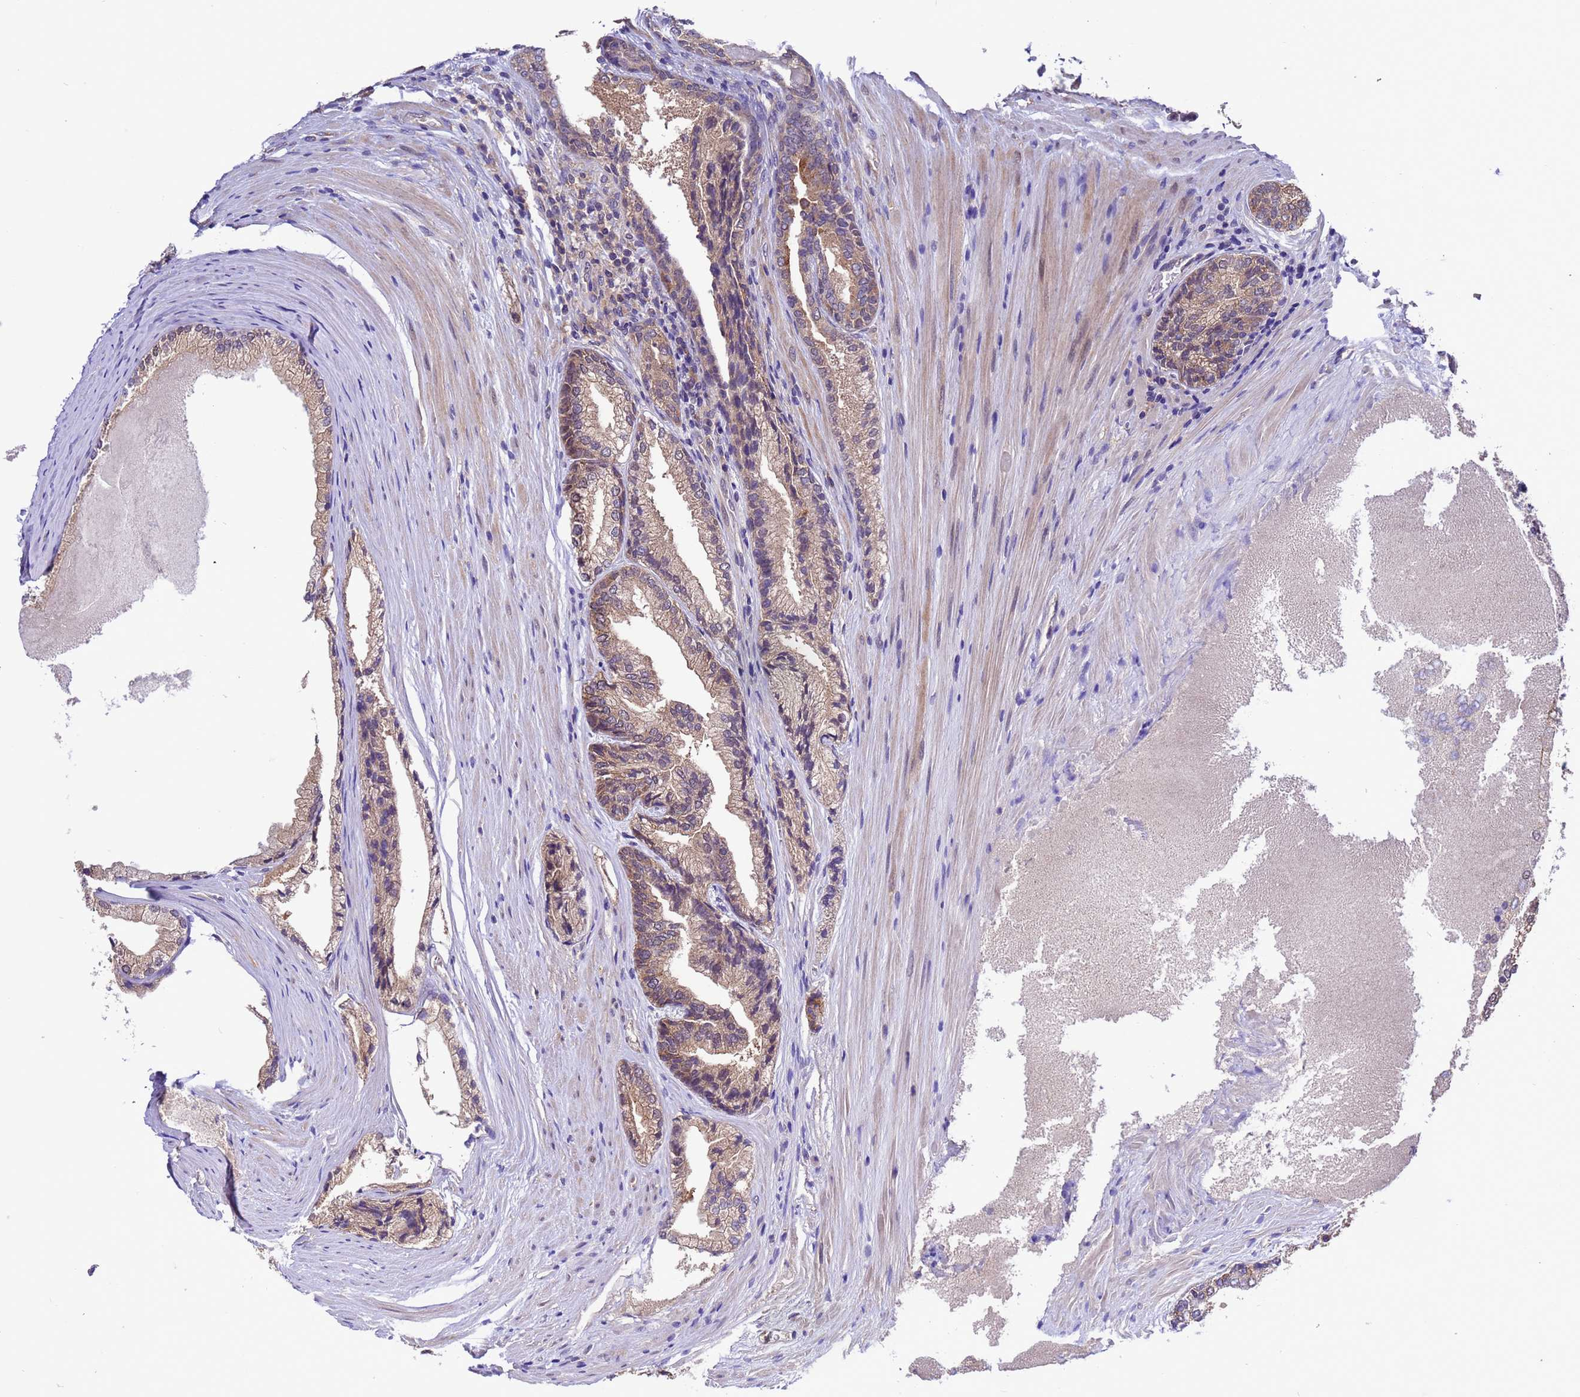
{"staining": {"intensity": "weak", "quantity": "25%-75%", "location": "cytoplasmic/membranous"}, "tissue": "prostate cancer", "cell_type": "Tumor cells", "image_type": "cancer", "snomed": [{"axis": "morphology", "description": "Adenocarcinoma, Low grade"}, {"axis": "topography", "description": "Prostate"}], "caption": "An IHC image of neoplastic tissue is shown. Protein staining in brown shows weak cytoplasmic/membranous positivity in prostate cancer within tumor cells.", "gene": "ZFP69B", "patient": {"sex": "male", "age": 74}}